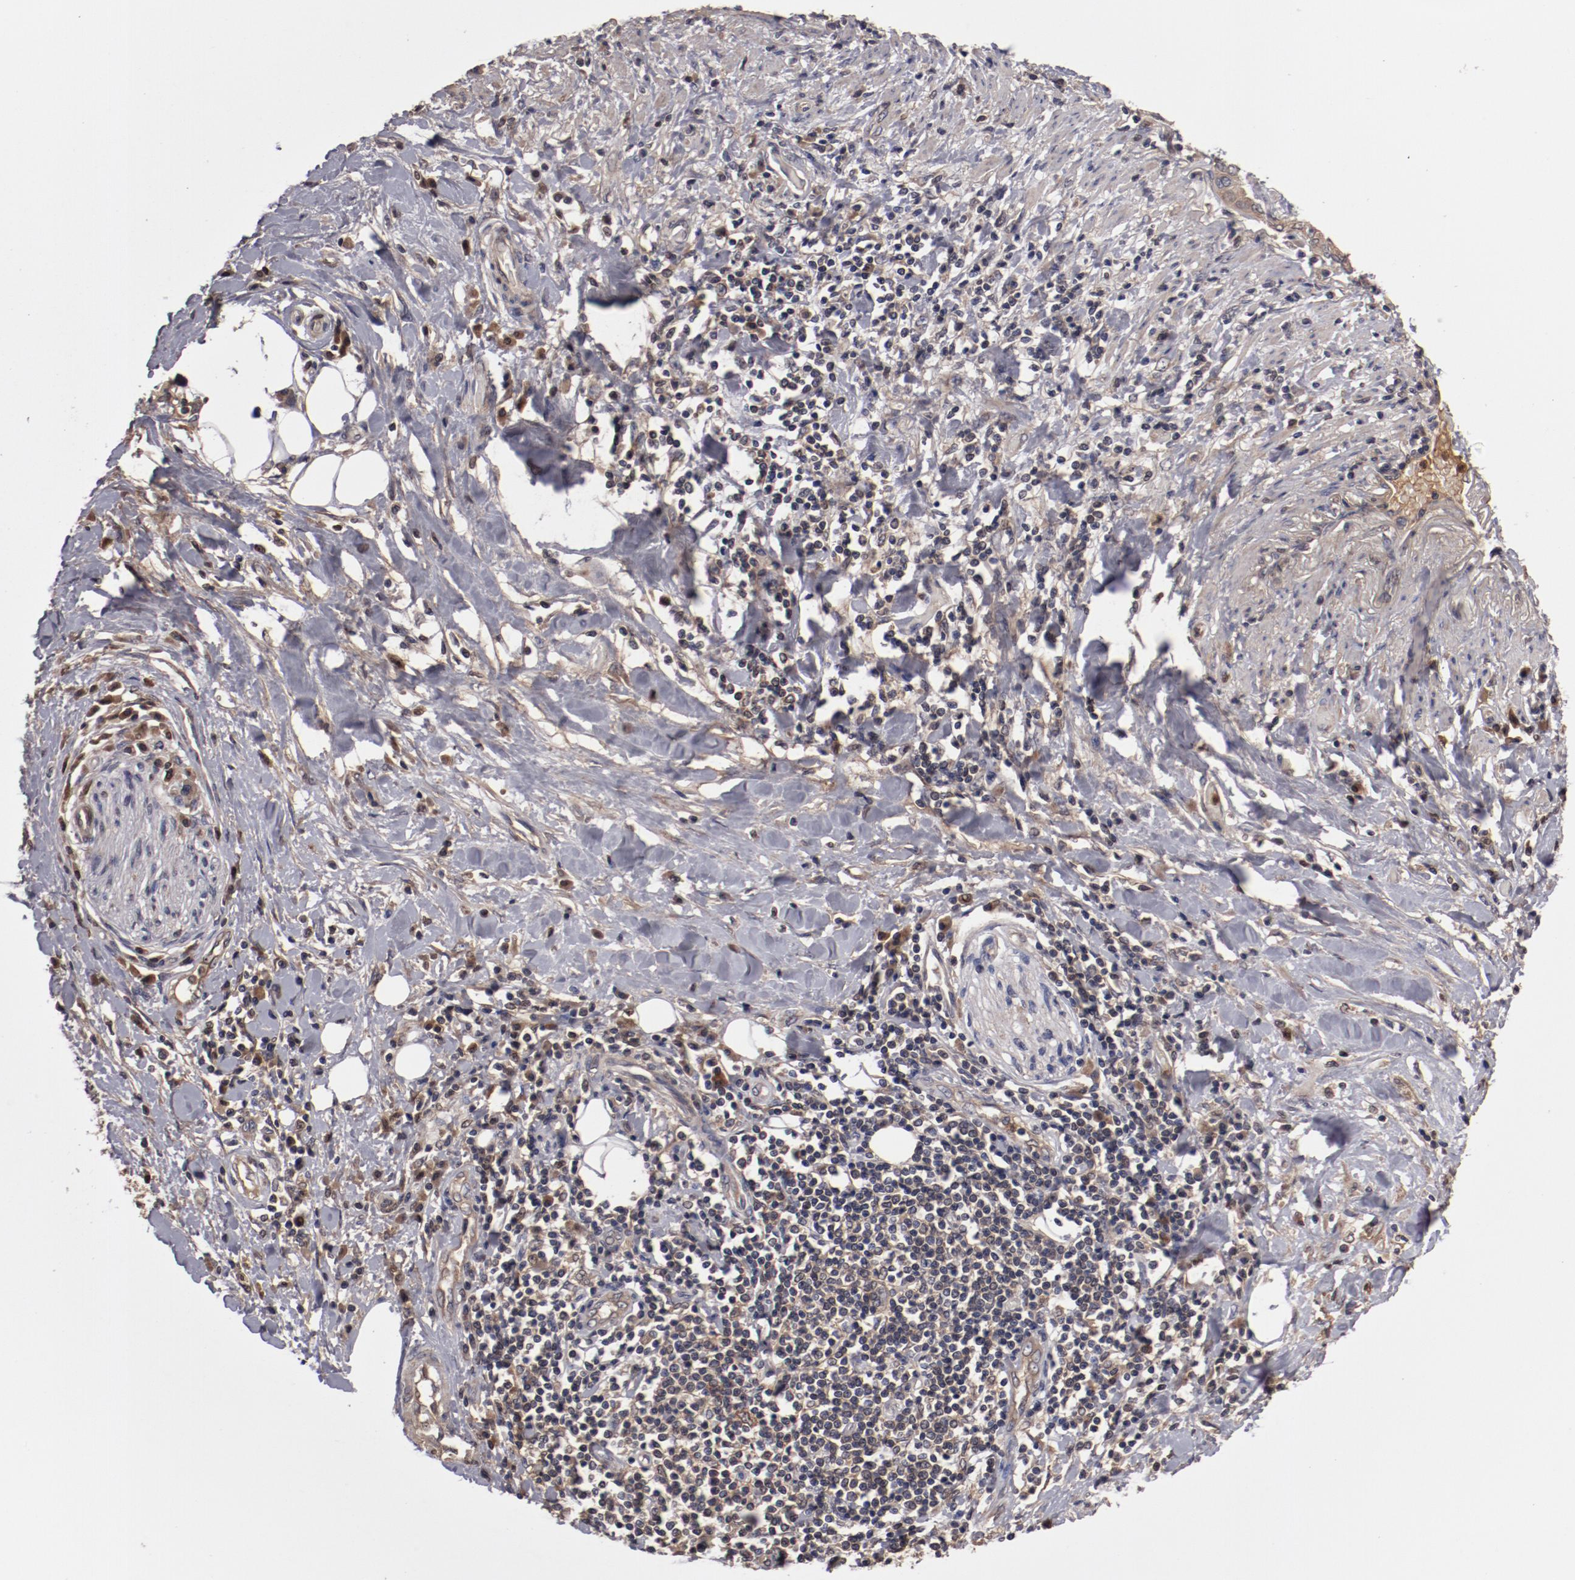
{"staining": {"intensity": "weak", "quantity": ">75%", "location": "cytoplasmic/membranous"}, "tissue": "pancreatic cancer", "cell_type": "Tumor cells", "image_type": "cancer", "snomed": [{"axis": "morphology", "description": "Adenocarcinoma, NOS"}, {"axis": "topography", "description": "Pancreas"}], "caption": "High-magnification brightfield microscopy of pancreatic adenocarcinoma stained with DAB (brown) and counterstained with hematoxylin (blue). tumor cells exhibit weak cytoplasmic/membranous staining is appreciated in about>75% of cells. (DAB IHC with brightfield microscopy, high magnification).", "gene": "SERPINA7", "patient": {"sex": "female", "age": 64}}